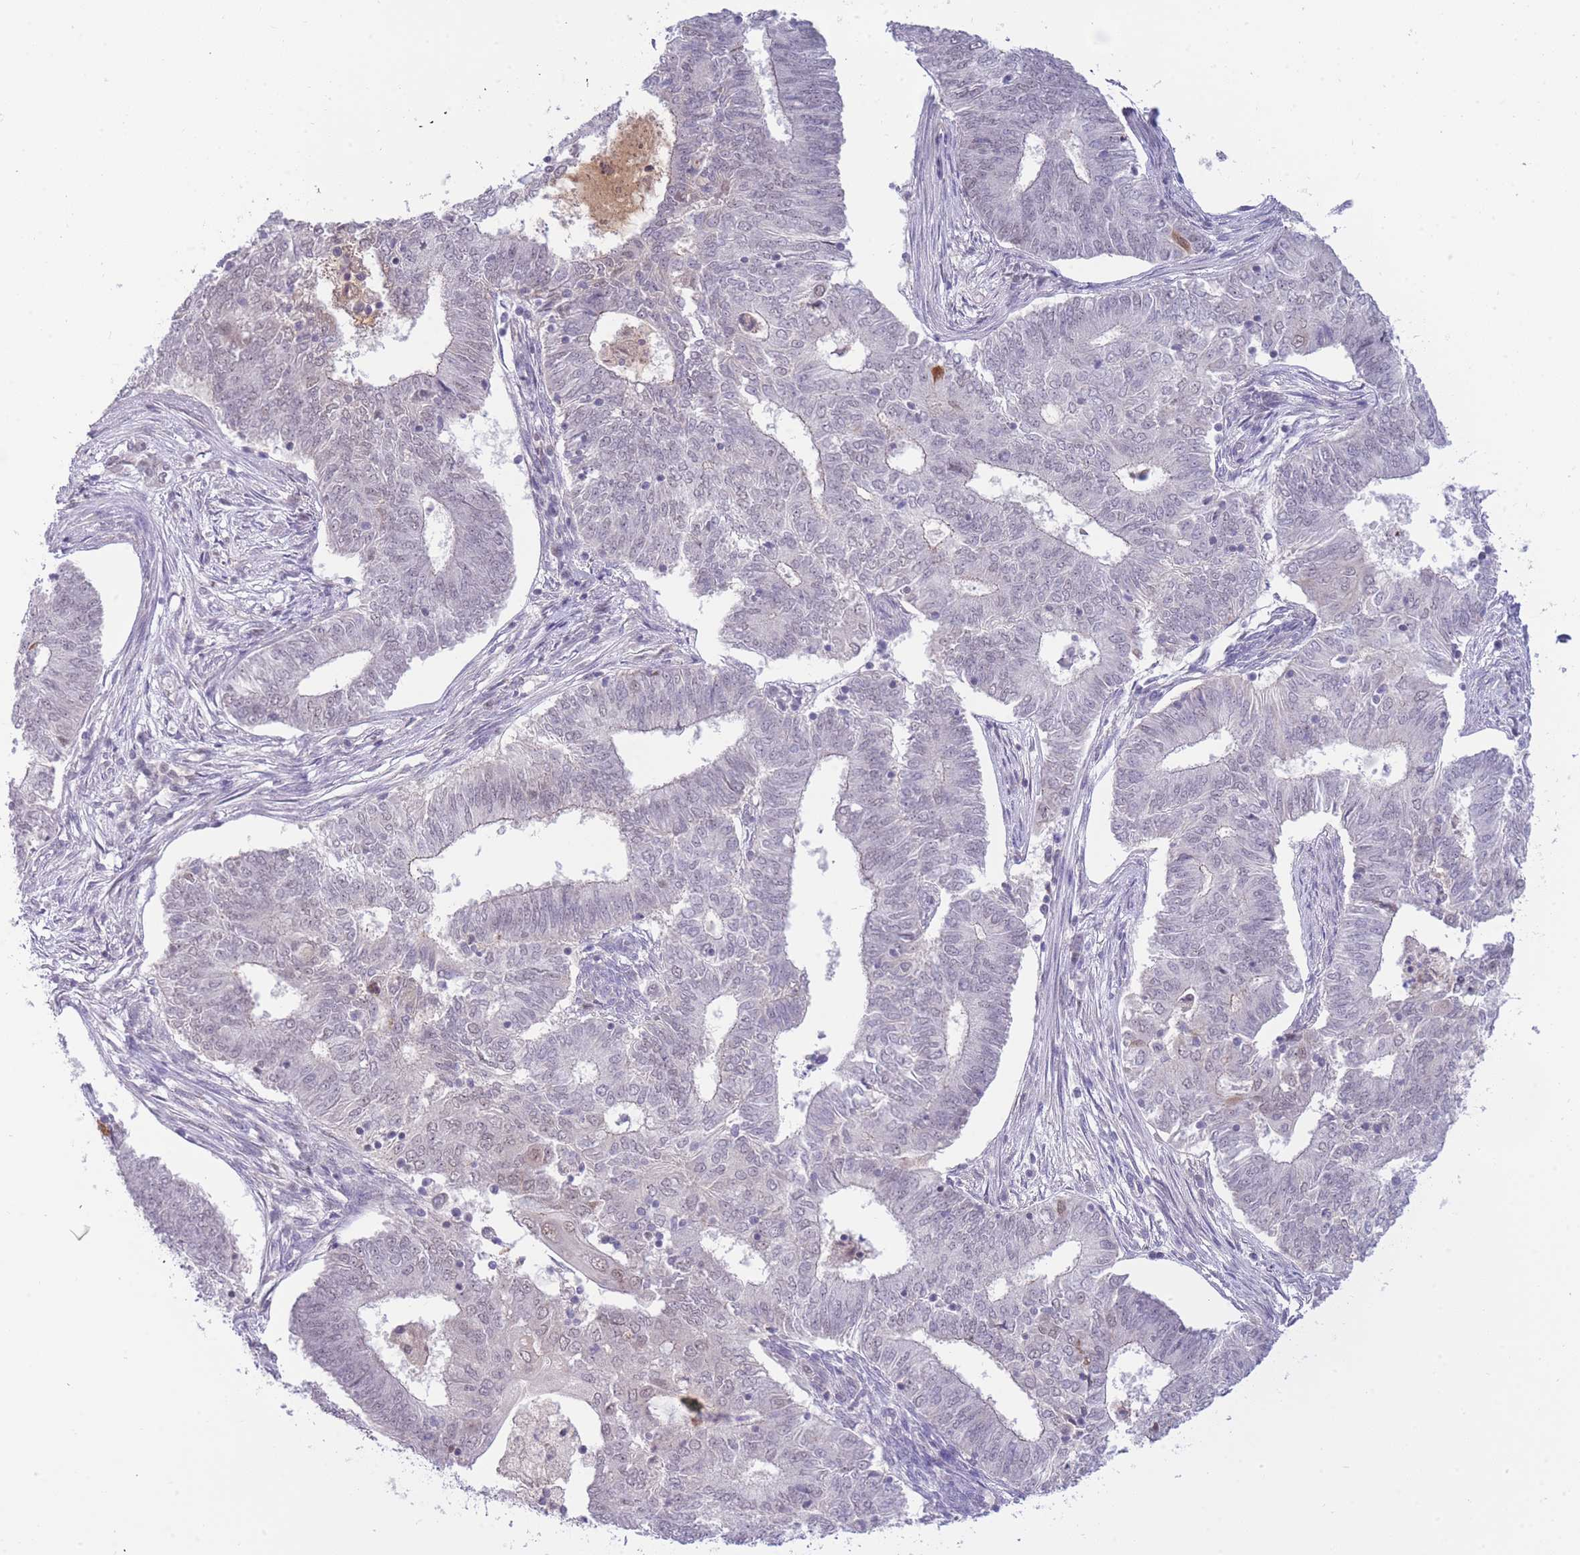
{"staining": {"intensity": "weak", "quantity": "<25%", "location": "nuclear"}, "tissue": "endometrial cancer", "cell_type": "Tumor cells", "image_type": "cancer", "snomed": [{"axis": "morphology", "description": "Adenocarcinoma, NOS"}, {"axis": "topography", "description": "Endometrium"}], "caption": "Immunohistochemical staining of human endometrial adenocarcinoma reveals no significant positivity in tumor cells.", "gene": "GOLGA6L25", "patient": {"sex": "female", "age": 62}}